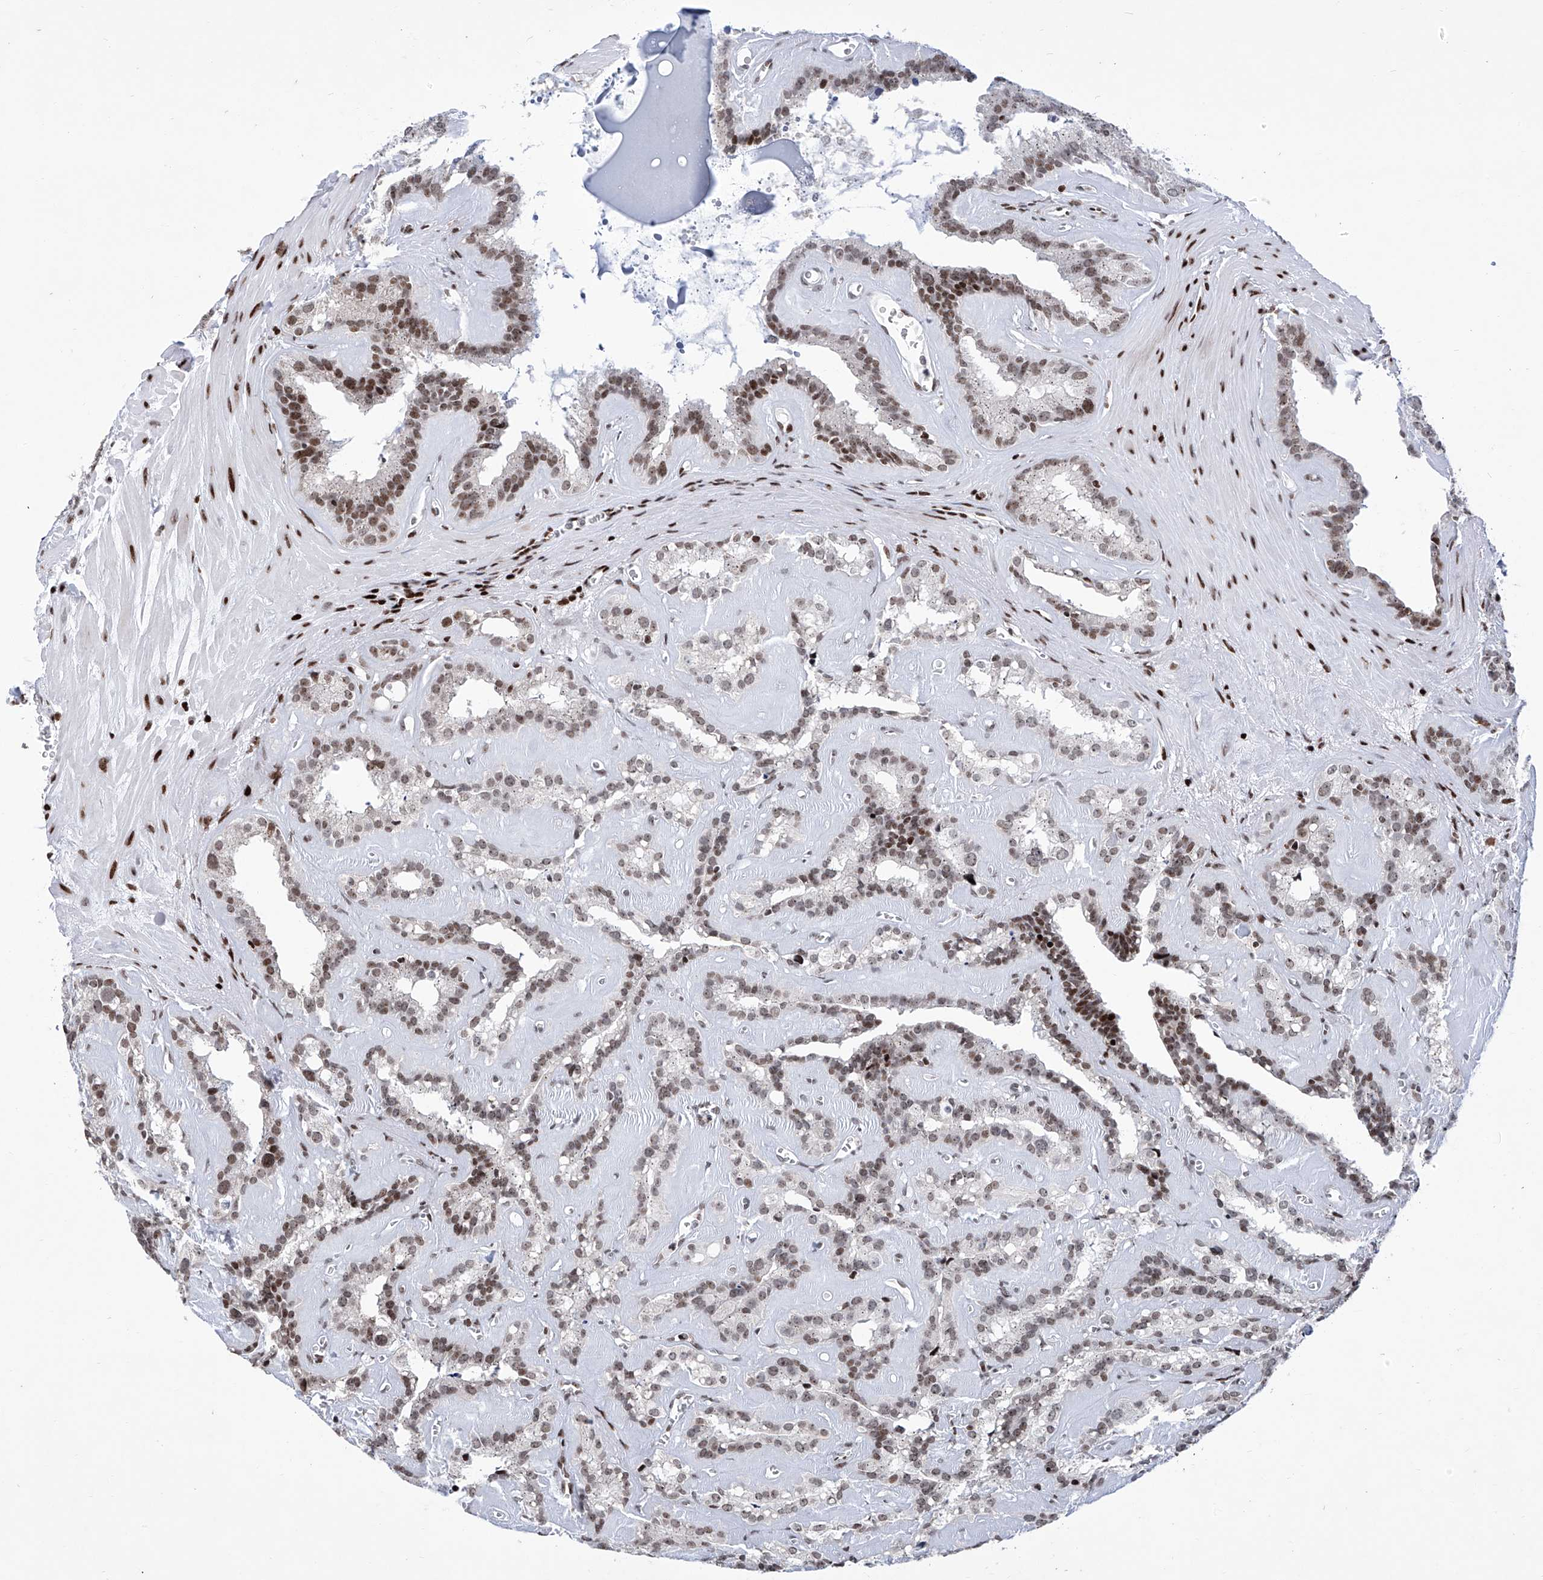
{"staining": {"intensity": "moderate", "quantity": ">75%", "location": "nuclear"}, "tissue": "seminal vesicle", "cell_type": "Glandular cells", "image_type": "normal", "snomed": [{"axis": "morphology", "description": "Normal tissue, NOS"}, {"axis": "topography", "description": "Prostate"}, {"axis": "topography", "description": "Seminal veicle"}], "caption": "DAB (3,3'-diaminobenzidine) immunohistochemical staining of benign seminal vesicle demonstrates moderate nuclear protein positivity in about >75% of glandular cells.", "gene": "HEY2", "patient": {"sex": "male", "age": 59}}